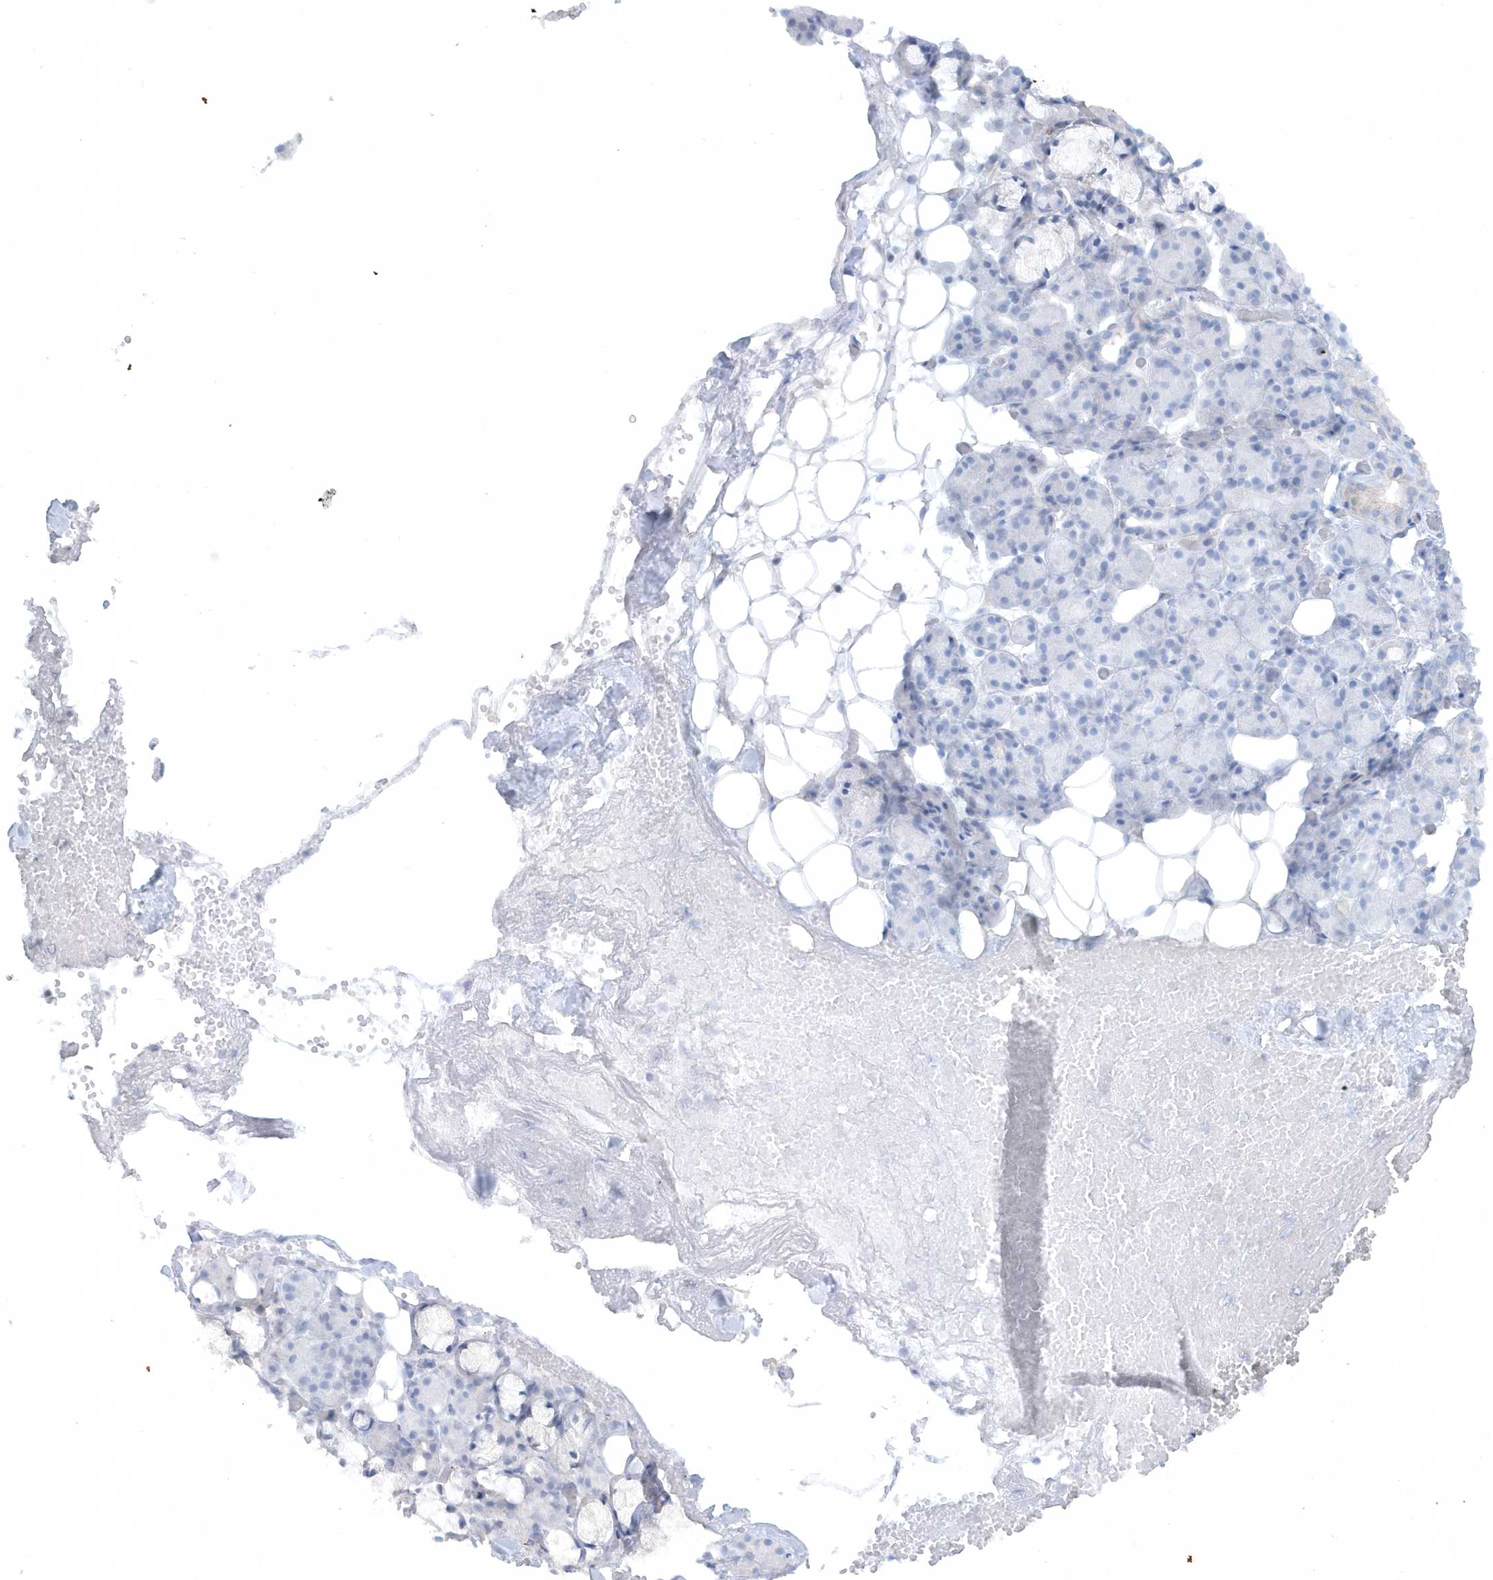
{"staining": {"intensity": "moderate", "quantity": "<25%", "location": "cytoplasmic/membranous"}, "tissue": "salivary gland", "cell_type": "Glandular cells", "image_type": "normal", "snomed": [{"axis": "morphology", "description": "Normal tissue, NOS"}, {"axis": "topography", "description": "Salivary gland"}], "caption": "The micrograph demonstrates a brown stain indicating the presence of a protein in the cytoplasmic/membranous of glandular cells in salivary gland. Nuclei are stained in blue.", "gene": "CACNB2", "patient": {"sex": "male", "age": 63}}